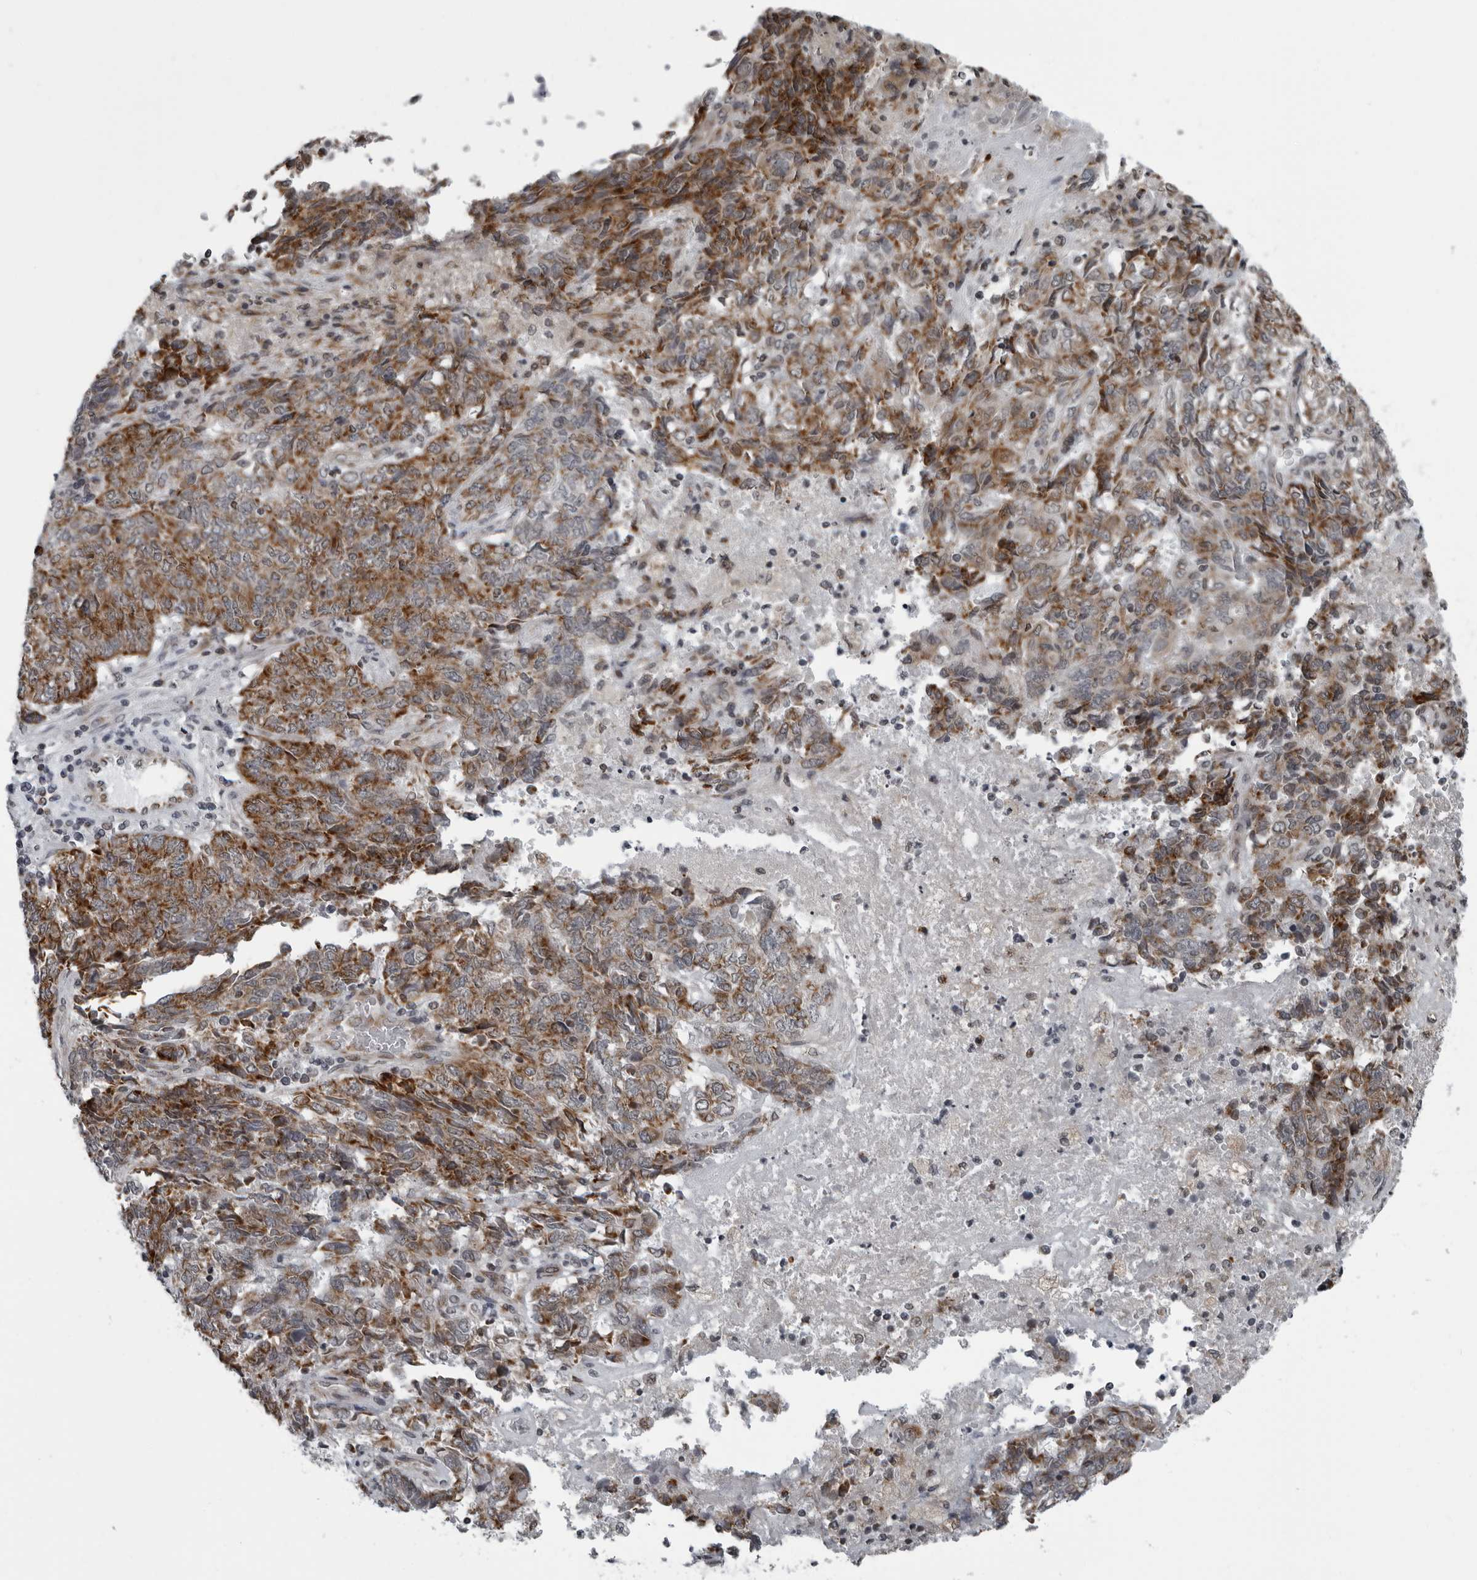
{"staining": {"intensity": "moderate", "quantity": ">75%", "location": "cytoplasmic/membranous"}, "tissue": "endometrial cancer", "cell_type": "Tumor cells", "image_type": "cancer", "snomed": [{"axis": "morphology", "description": "Adenocarcinoma, NOS"}, {"axis": "topography", "description": "Endometrium"}], "caption": "A high-resolution image shows immunohistochemistry (IHC) staining of endometrial adenocarcinoma, which demonstrates moderate cytoplasmic/membranous expression in about >75% of tumor cells.", "gene": "RTCA", "patient": {"sex": "female", "age": 80}}